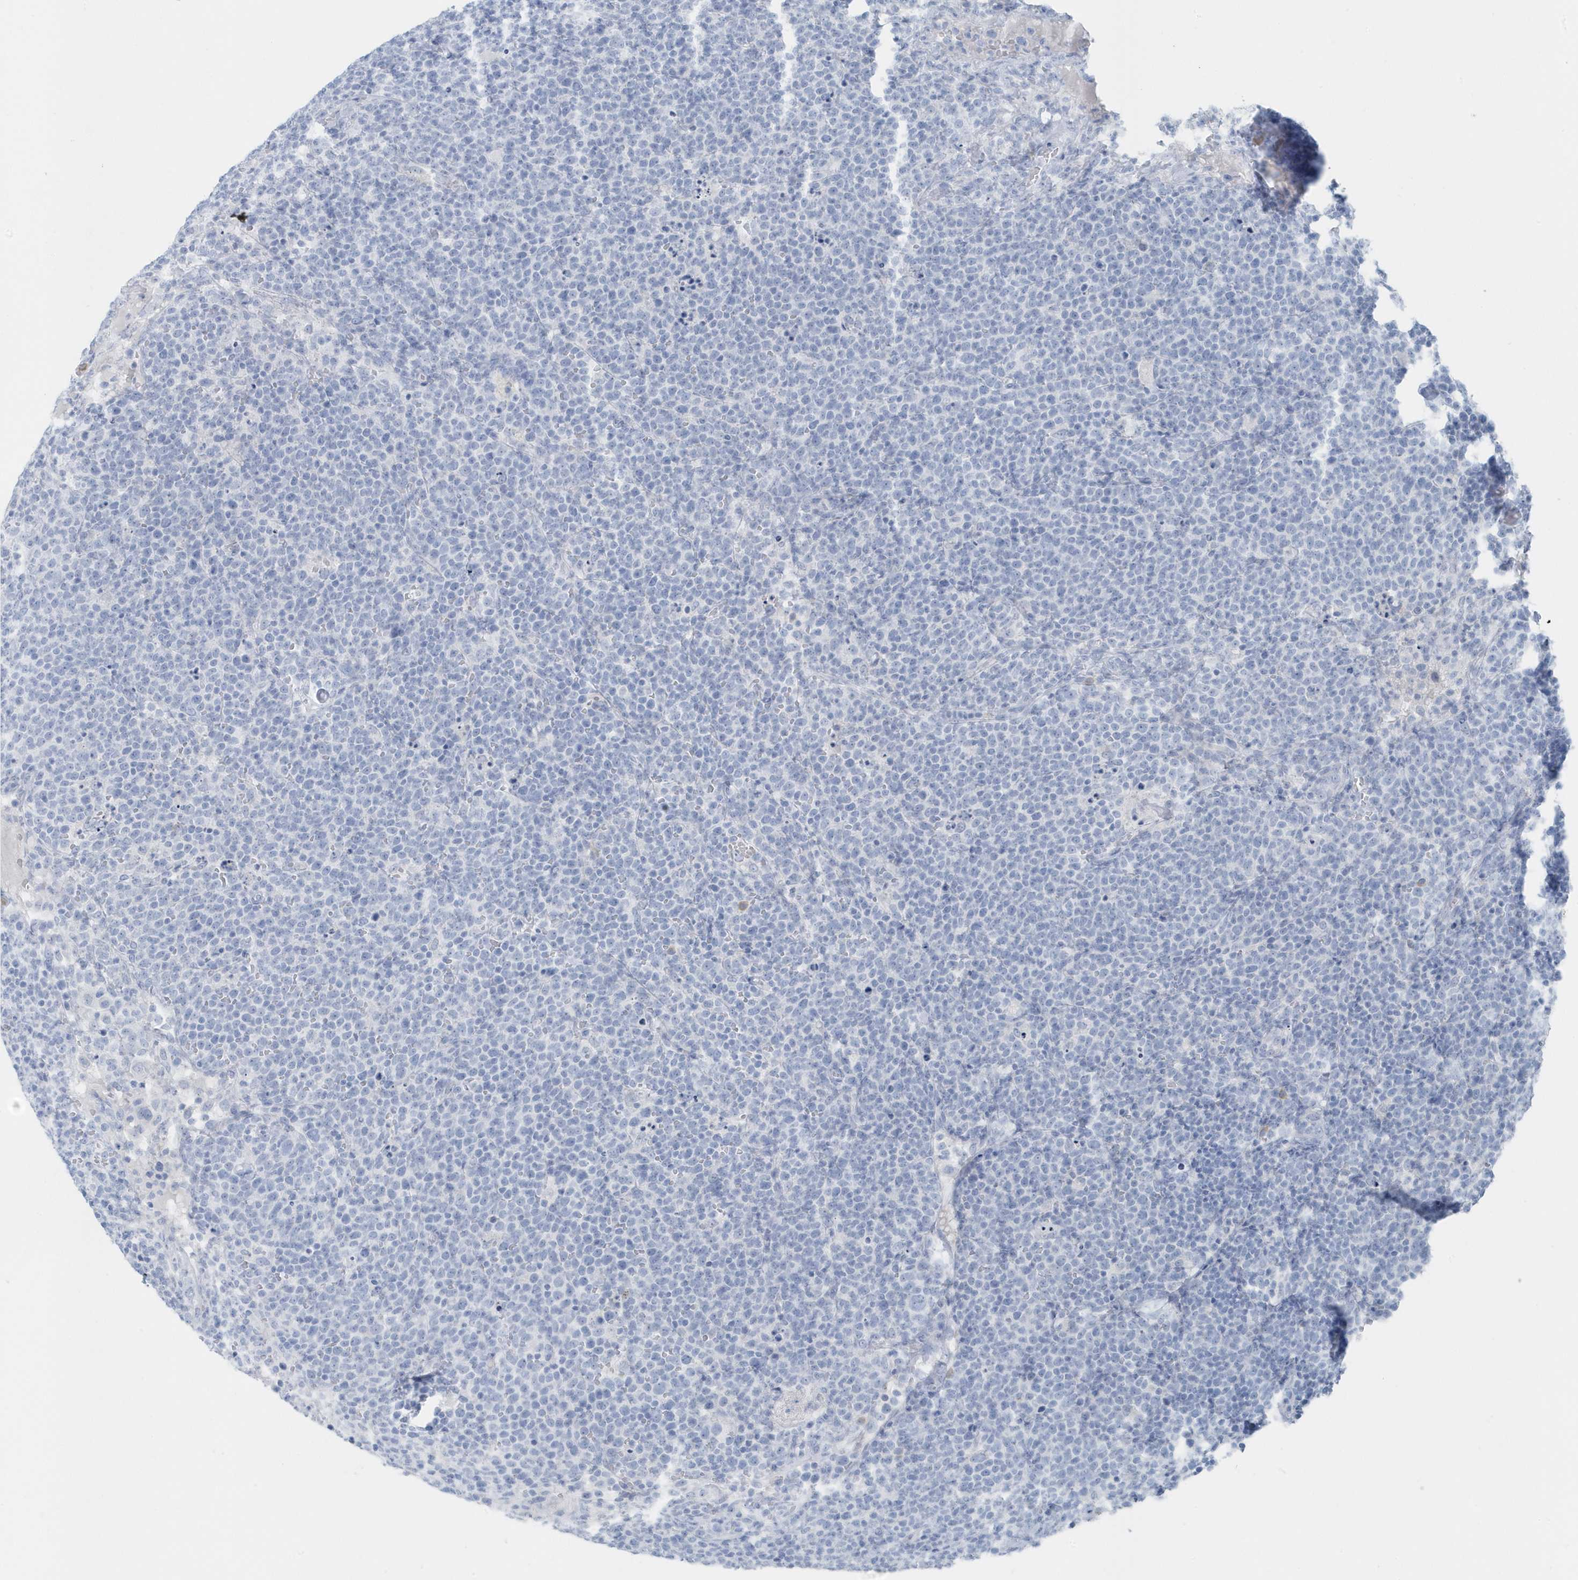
{"staining": {"intensity": "negative", "quantity": "none", "location": "none"}, "tissue": "lymphoma", "cell_type": "Tumor cells", "image_type": "cancer", "snomed": [{"axis": "morphology", "description": "Malignant lymphoma, non-Hodgkin's type, High grade"}, {"axis": "topography", "description": "Lymph node"}], "caption": "This is an IHC histopathology image of human lymphoma. There is no staining in tumor cells.", "gene": "FAM98A", "patient": {"sex": "male", "age": 61}}